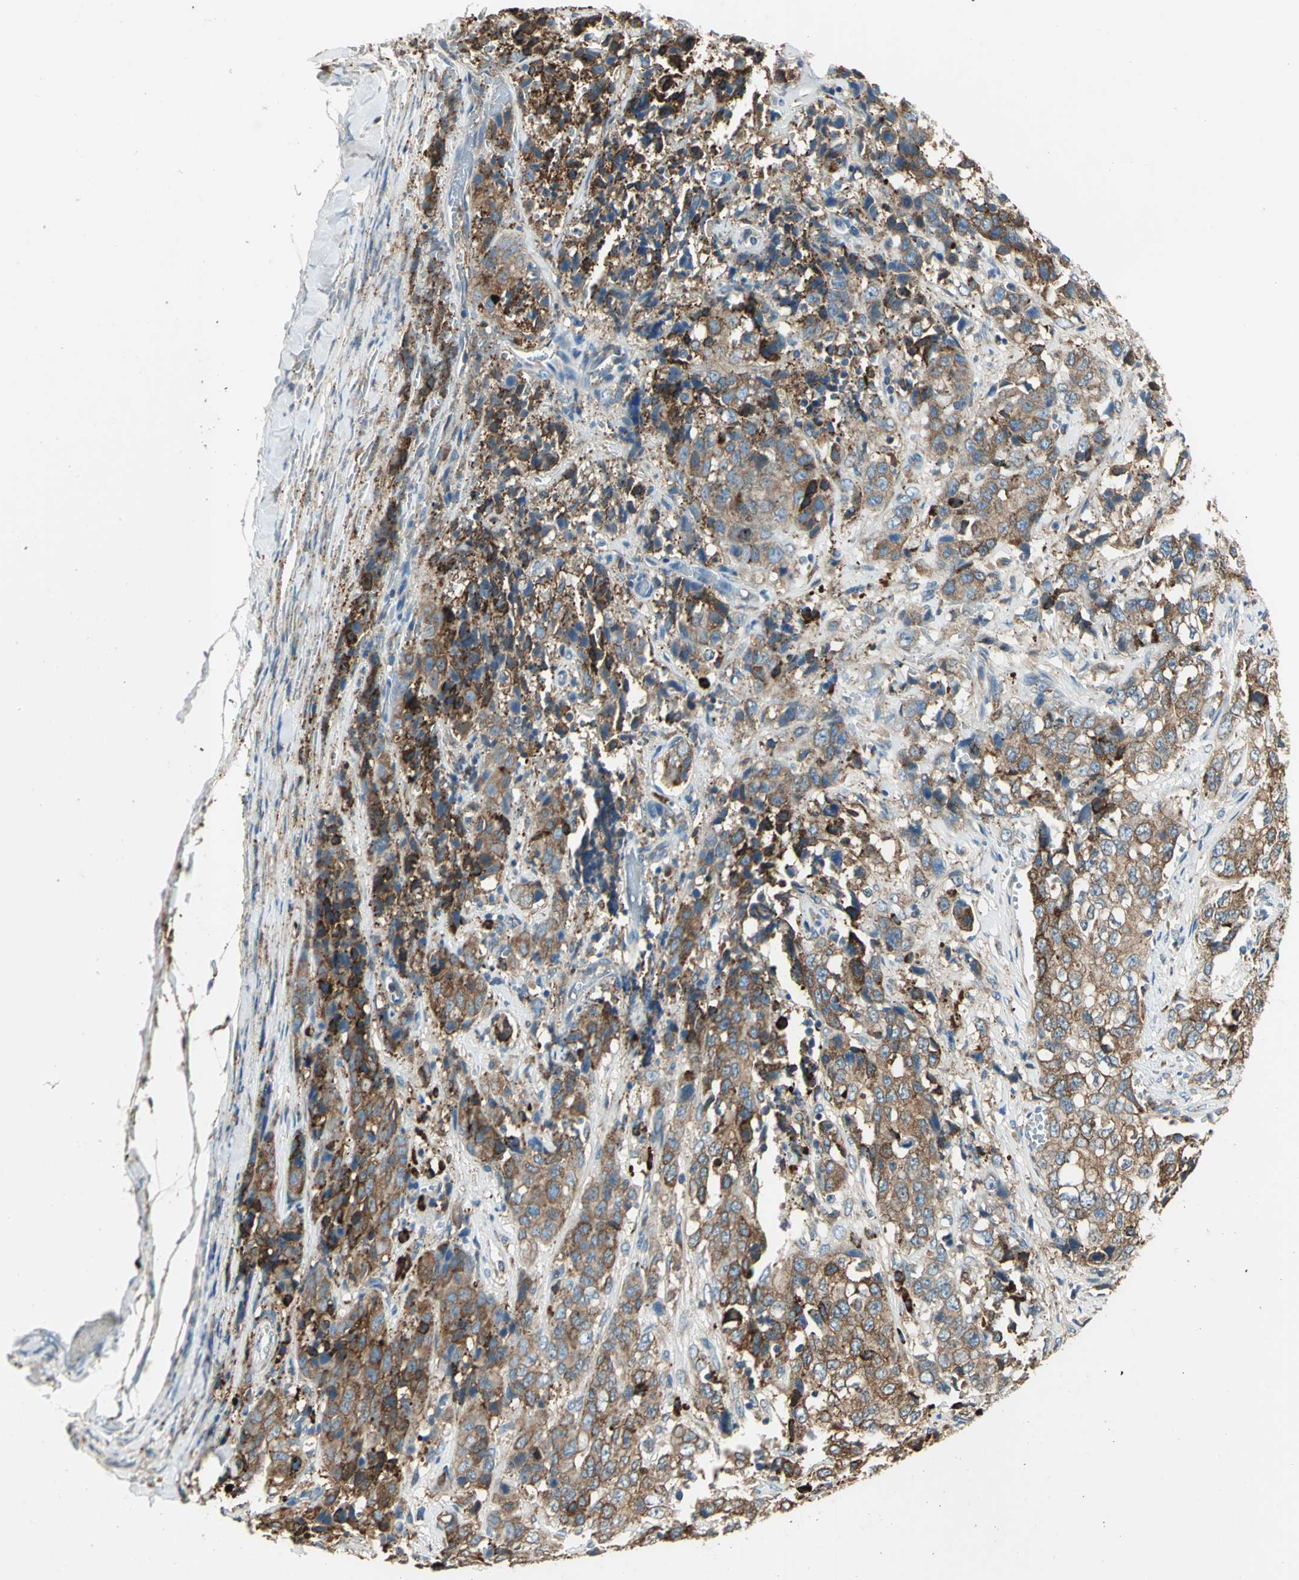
{"staining": {"intensity": "moderate", "quantity": ">75%", "location": "cytoplasmic/membranous"}, "tissue": "stomach cancer", "cell_type": "Tumor cells", "image_type": "cancer", "snomed": [{"axis": "morphology", "description": "Adenocarcinoma, NOS"}, {"axis": "topography", "description": "Stomach"}], "caption": "The micrograph reveals a brown stain indicating the presence of a protein in the cytoplasmic/membranous of tumor cells in adenocarcinoma (stomach).", "gene": "PDIA4", "patient": {"sex": "male", "age": 48}}